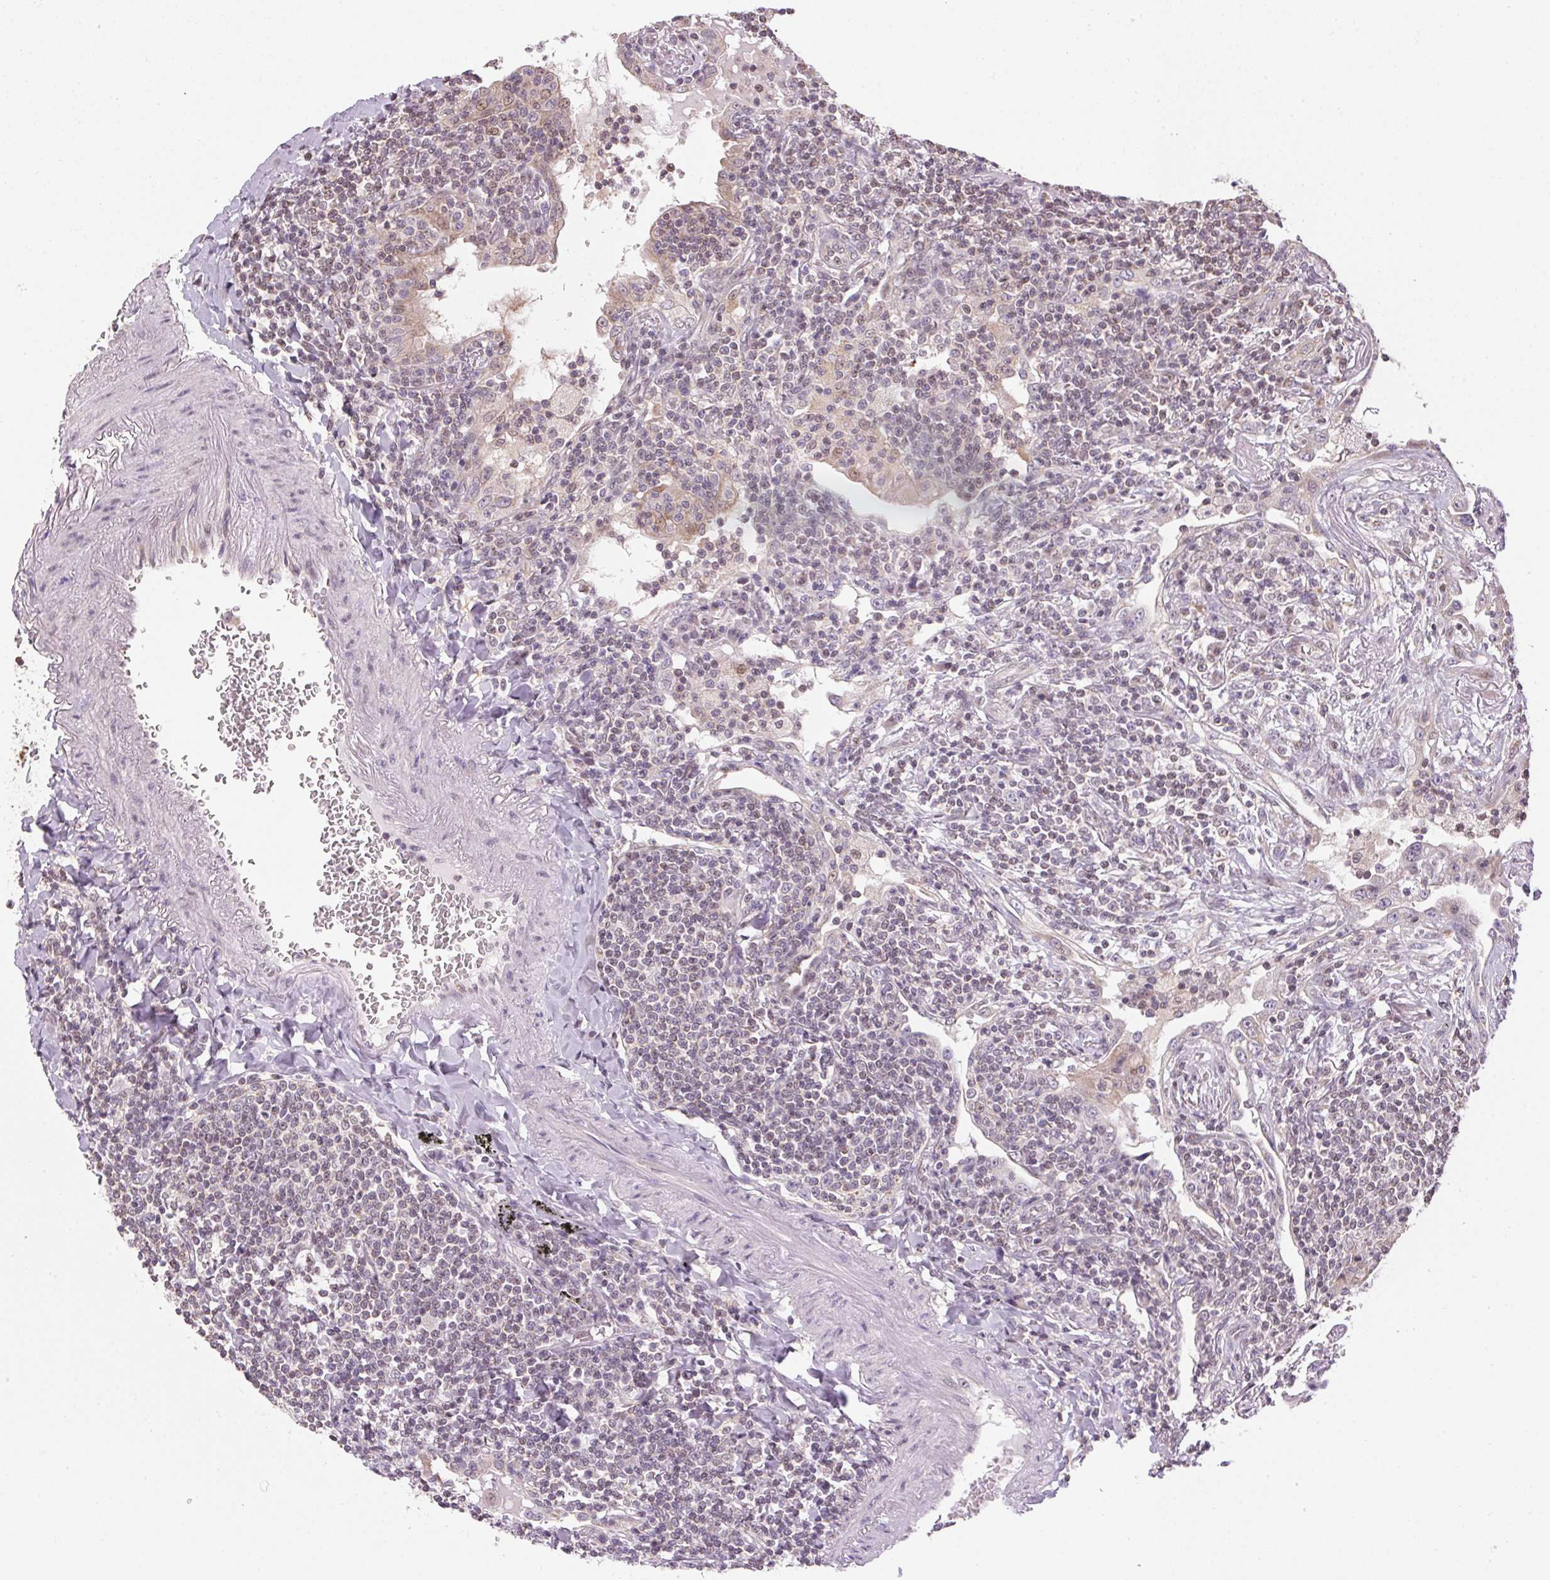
{"staining": {"intensity": "negative", "quantity": "none", "location": "none"}, "tissue": "lymphoma", "cell_type": "Tumor cells", "image_type": "cancer", "snomed": [{"axis": "morphology", "description": "Malignant lymphoma, non-Hodgkin's type, Low grade"}, {"axis": "topography", "description": "Lung"}], "caption": "This is an IHC photomicrograph of human malignant lymphoma, non-Hodgkin's type (low-grade). There is no staining in tumor cells.", "gene": "SC5D", "patient": {"sex": "female", "age": 71}}